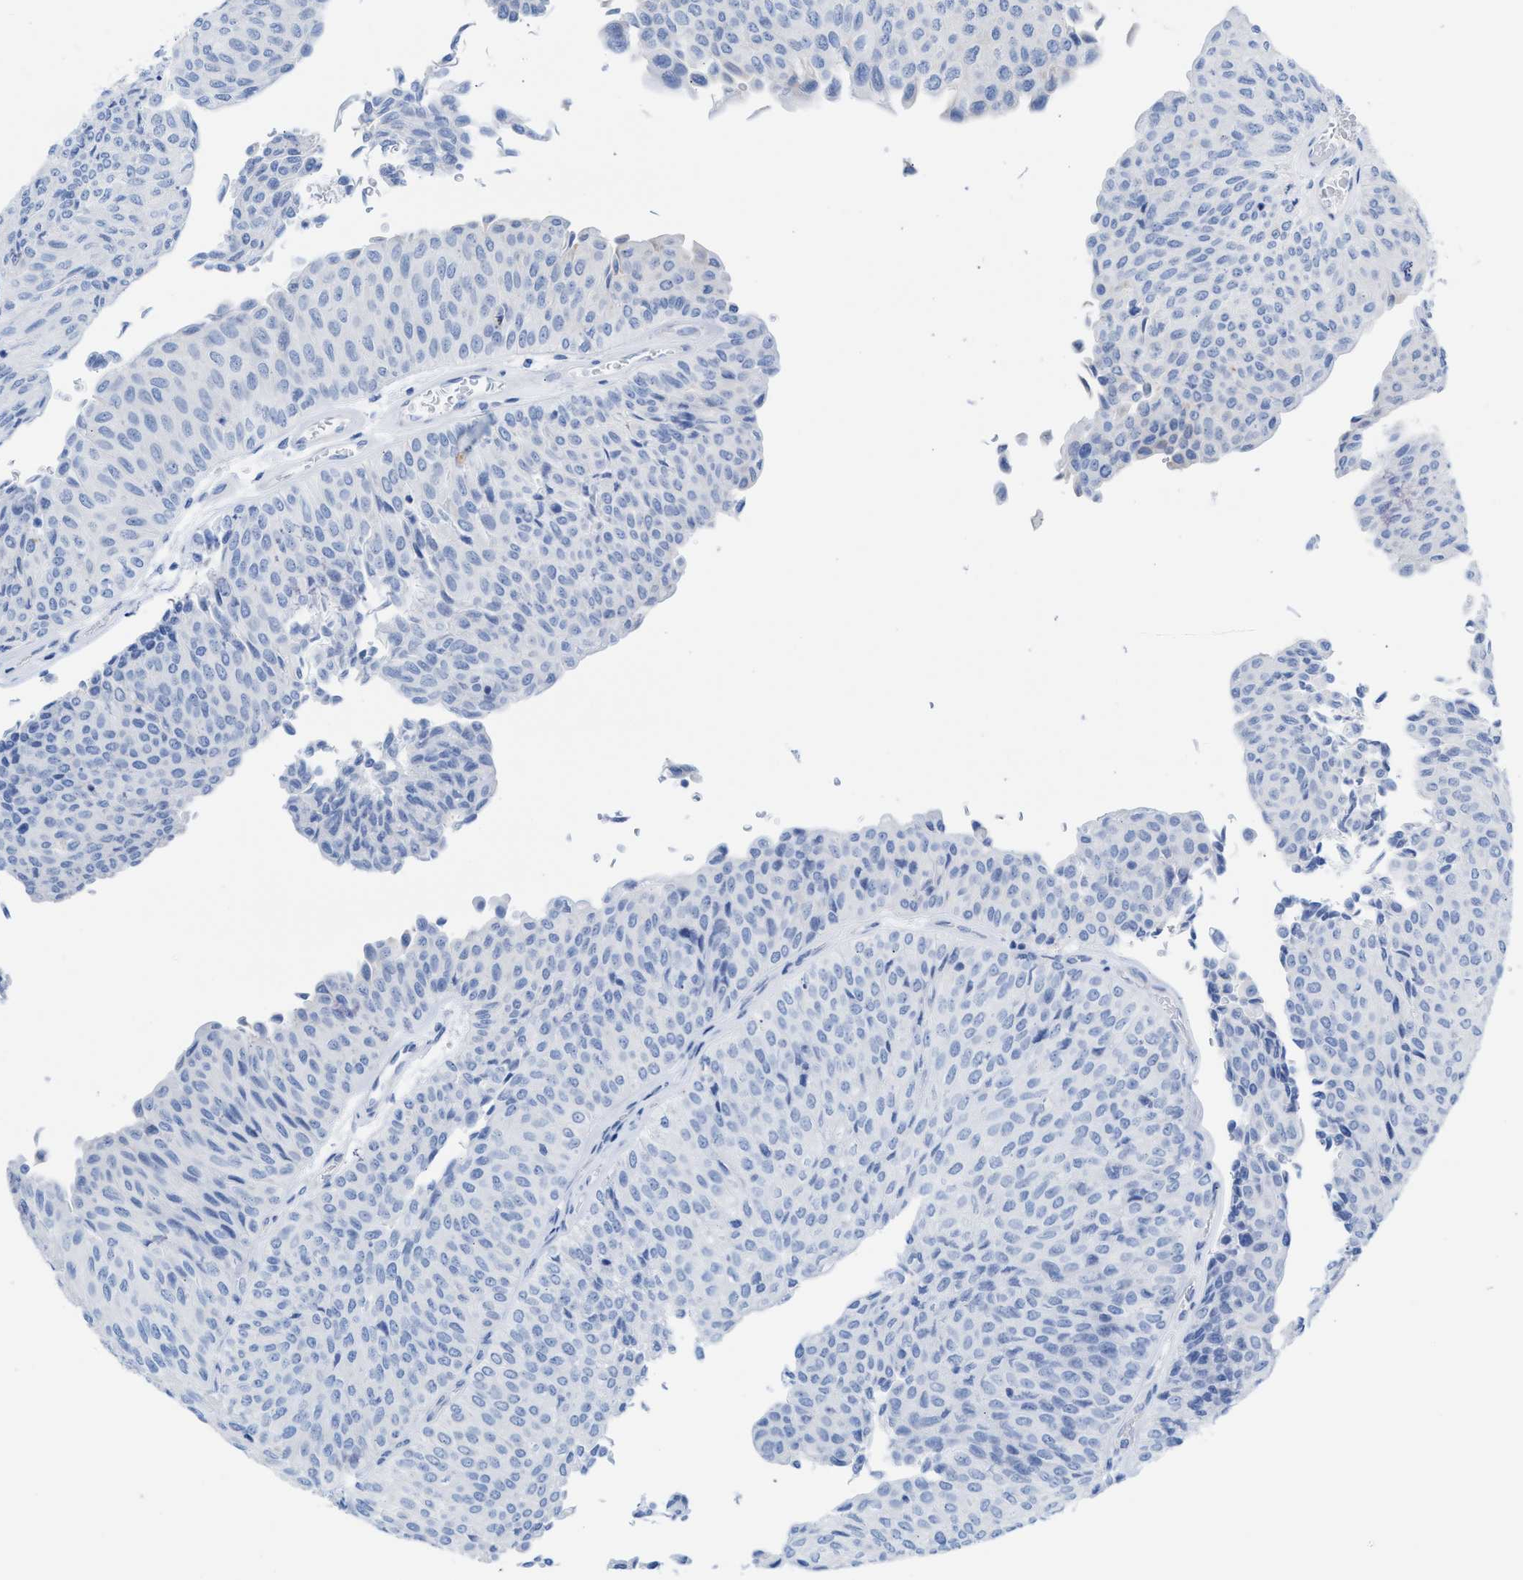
{"staining": {"intensity": "negative", "quantity": "none", "location": "none"}, "tissue": "urothelial cancer", "cell_type": "Tumor cells", "image_type": "cancer", "snomed": [{"axis": "morphology", "description": "Urothelial carcinoma, Low grade"}, {"axis": "topography", "description": "Urinary bladder"}], "caption": "DAB (3,3'-diaminobenzidine) immunohistochemical staining of low-grade urothelial carcinoma shows no significant staining in tumor cells.", "gene": "CPA1", "patient": {"sex": "male", "age": 78}}